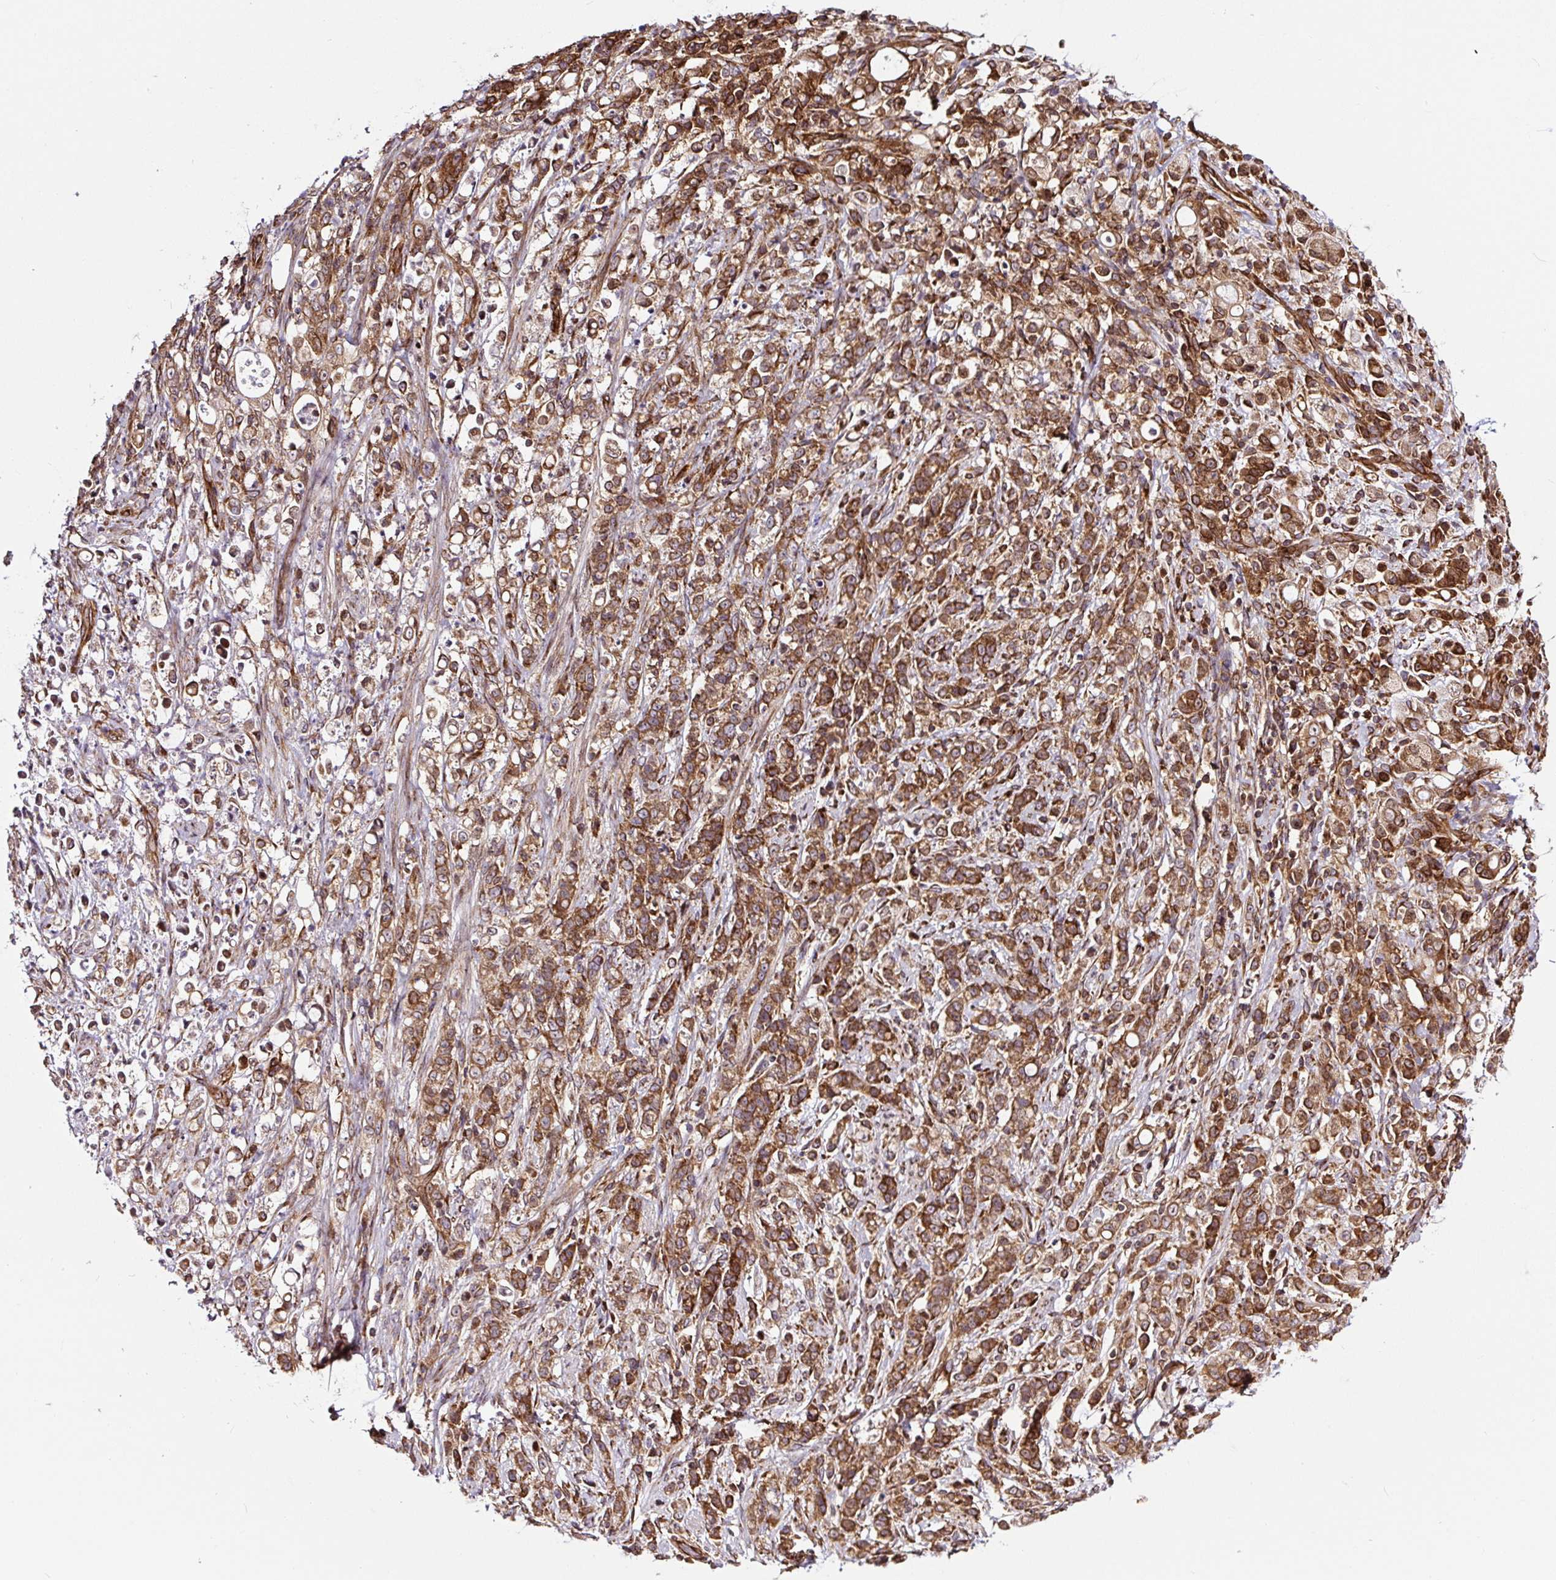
{"staining": {"intensity": "strong", "quantity": ">75%", "location": "cytoplasmic/membranous"}, "tissue": "stomach cancer", "cell_type": "Tumor cells", "image_type": "cancer", "snomed": [{"axis": "morphology", "description": "Adenocarcinoma, NOS"}, {"axis": "topography", "description": "Stomach"}], "caption": "Strong cytoplasmic/membranous expression is present in approximately >75% of tumor cells in stomach cancer.", "gene": "KDM4E", "patient": {"sex": "female", "age": 60}}